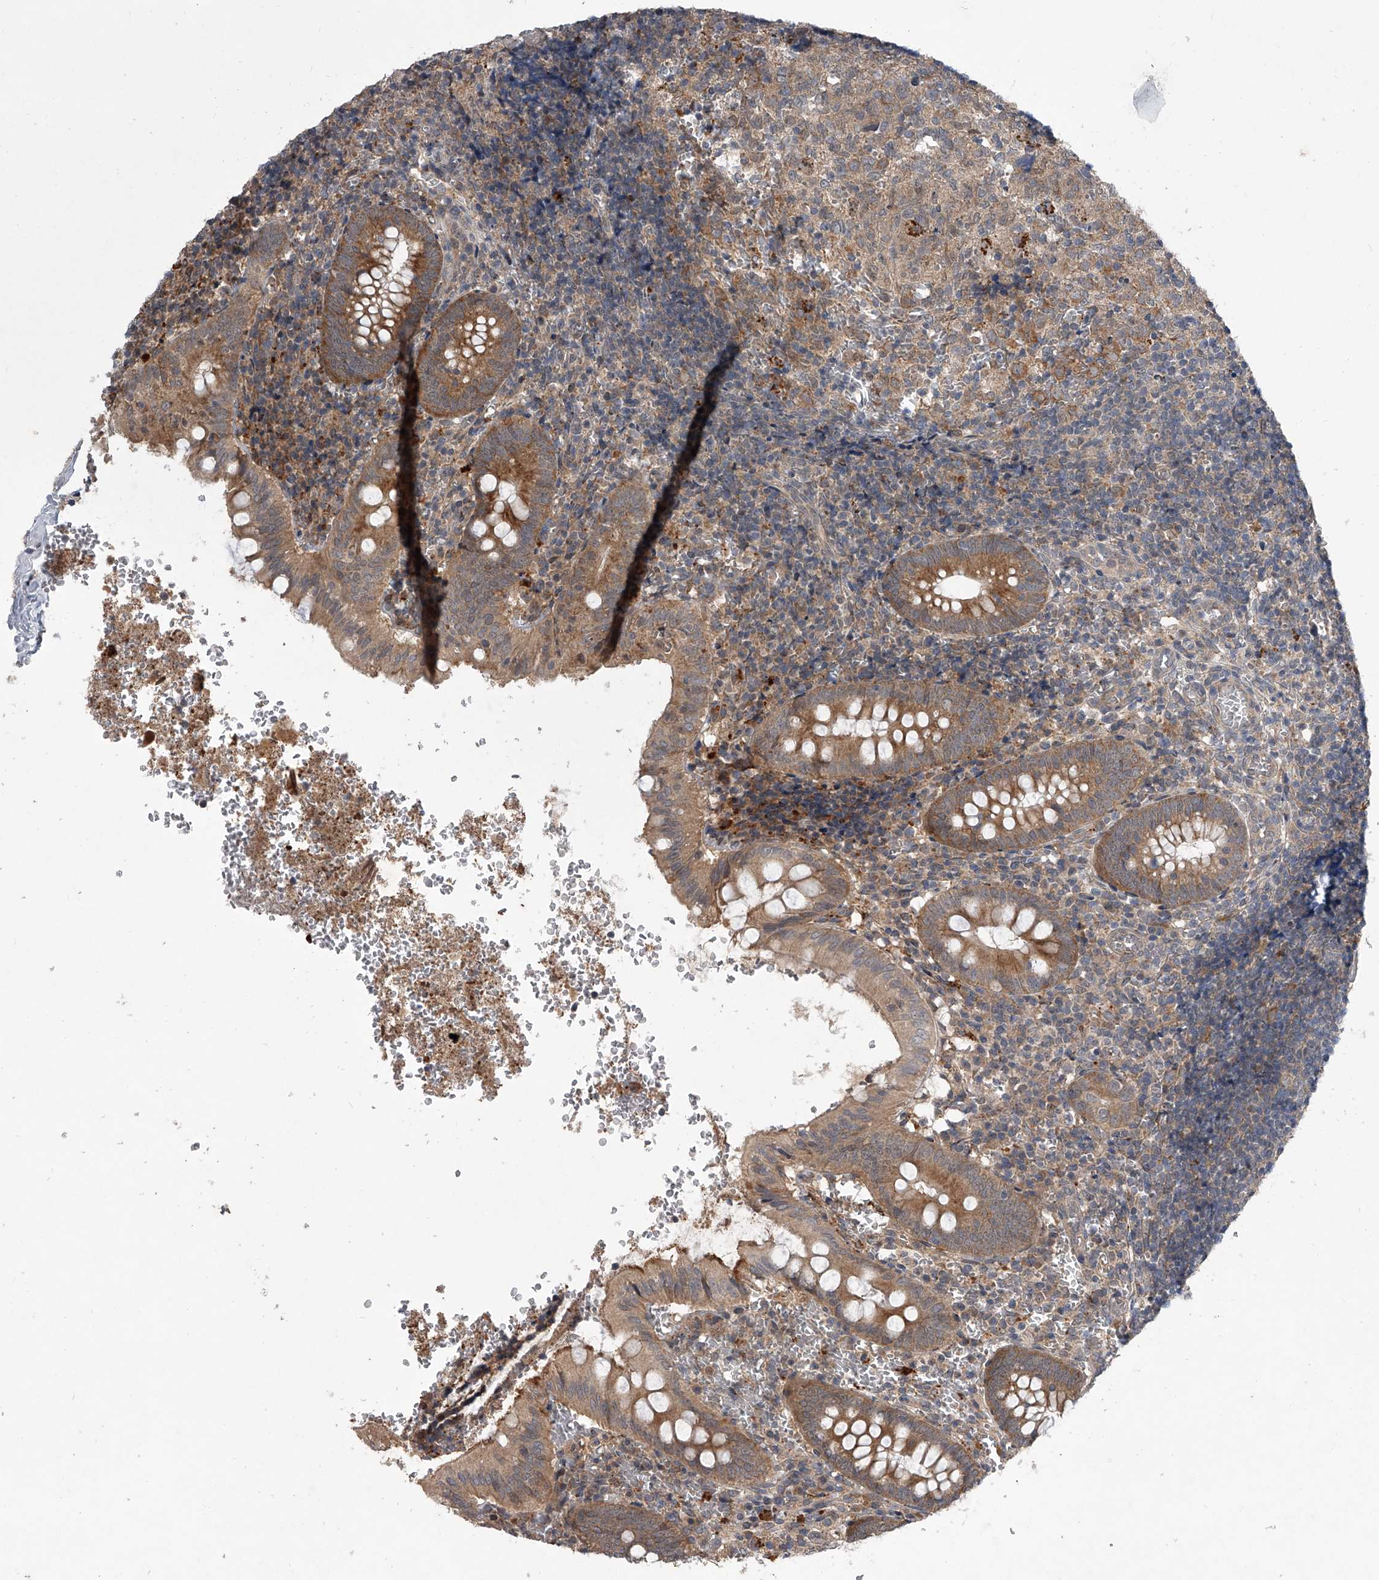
{"staining": {"intensity": "moderate", "quantity": ">75%", "location": "cytoplasmic/membranous"}, "tissue": "appendix", "cell_type": "Glandular cells", "image_type": "normal", "snomed": [{"axis": "morphology", "description": "Normal tissue, NOS"}, {"axis": "topography", "description": "Appendix"}], "caption": "Immunohistochemistry of normal appendix exhibits medium levels of moderate cytoplasmic/membranous staining in approximately >75% of glandular cells. Using DAB (brown) and hematoxylin (blue) stains, captured at high magnification using brightfield microscopy.", "gene": "GEMIN8", "patient": {"sex": "male", "age": 8}}